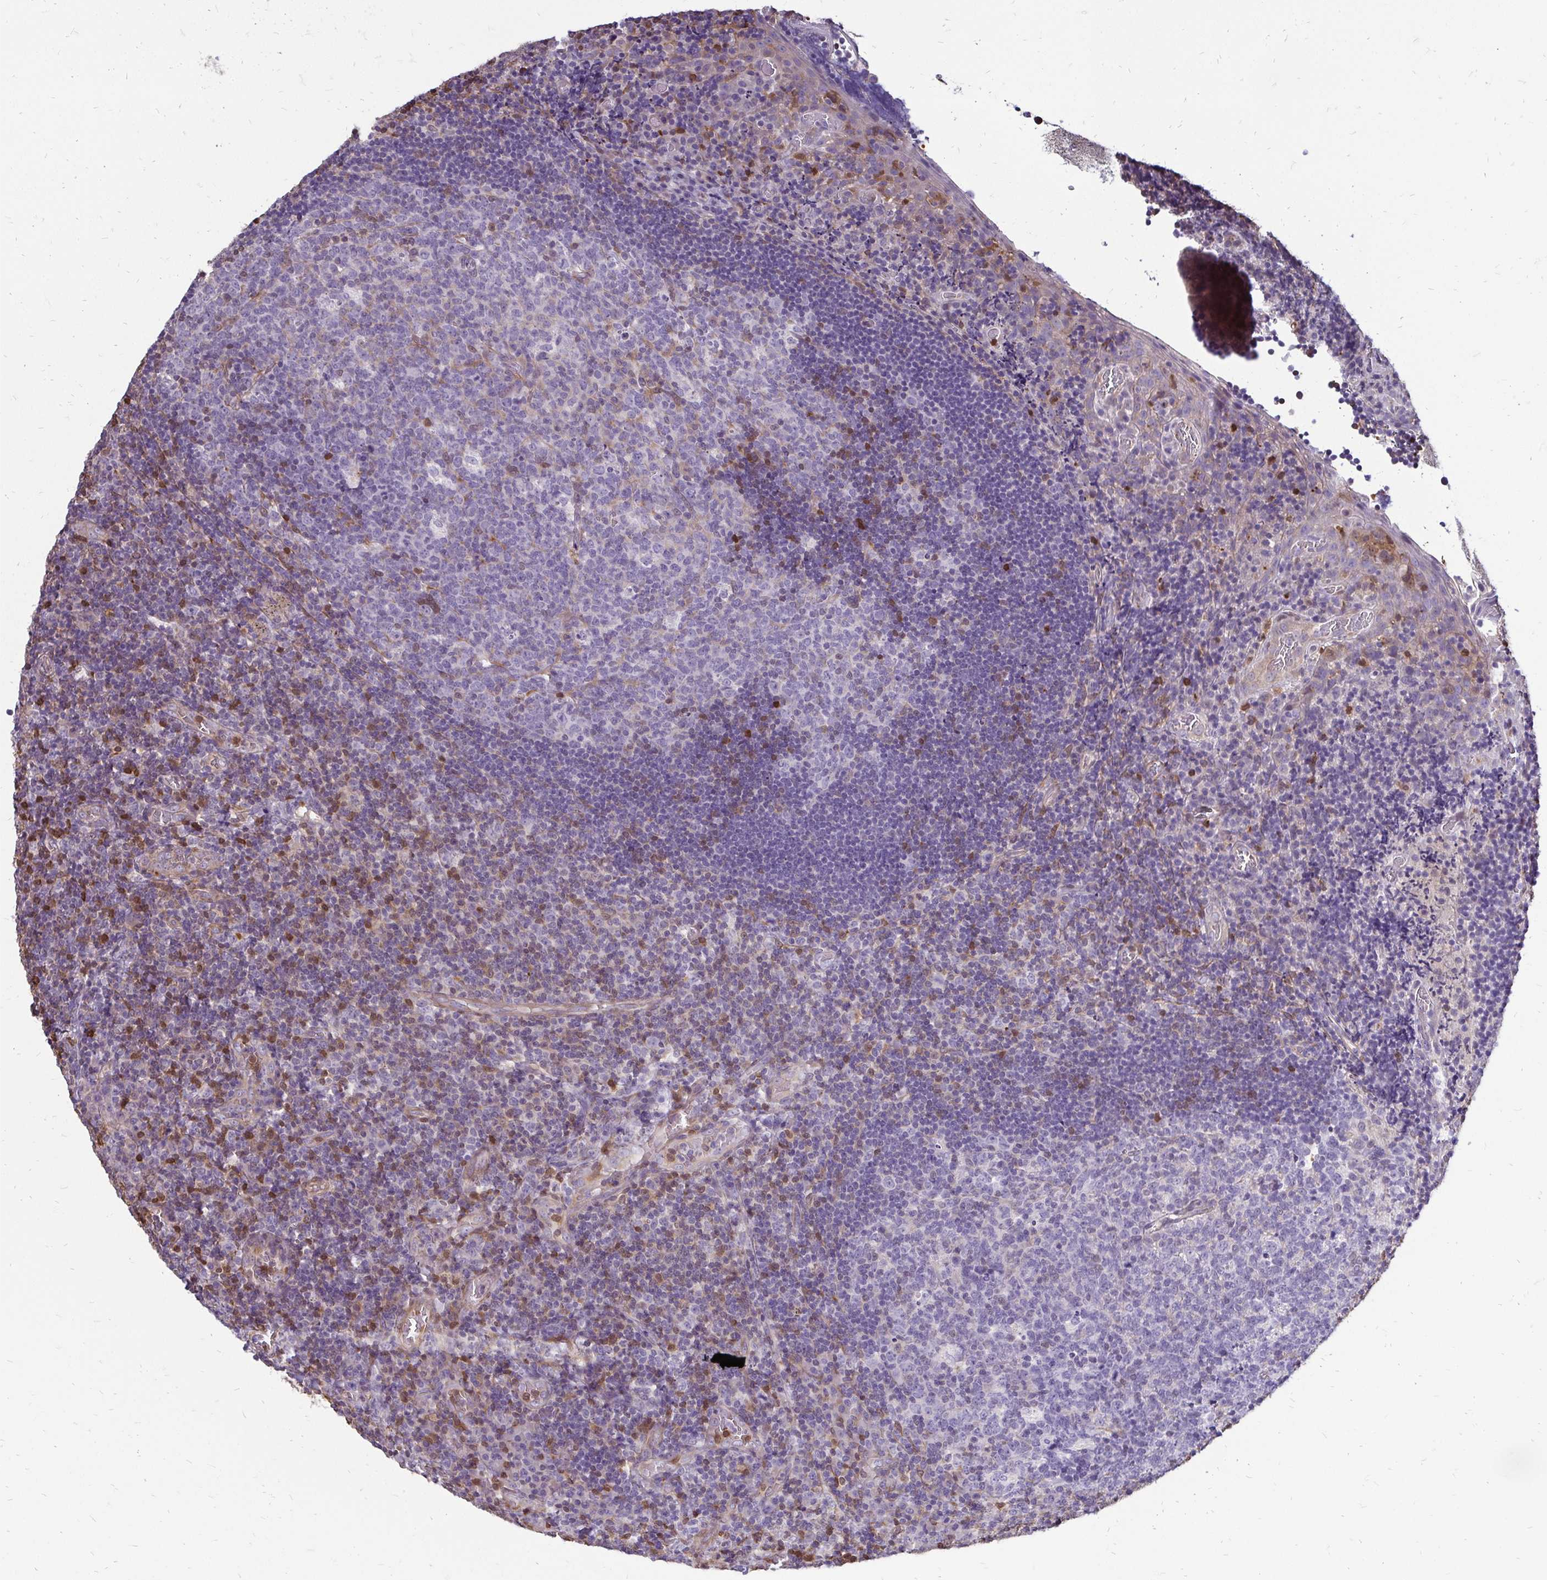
{"staining": {"intensity": "moderate", "quantity": "<25%", "location": "nuclear"}, "tissue": "tonsil", "cell_type": "Germinal center cells", "image_type": "normal", "snomed": [{"axis": "morphology", "description": "Normal tissue, NOS"}, {"axis": "topography", "description": "Tonsil"}], "caption": "A low amount of moderate nuclear staining is identified in approximately <25% of germinal center cells in benign tonsil.", "gene": "ZFP1", "patient": {"sex": "male", "age": 17}}